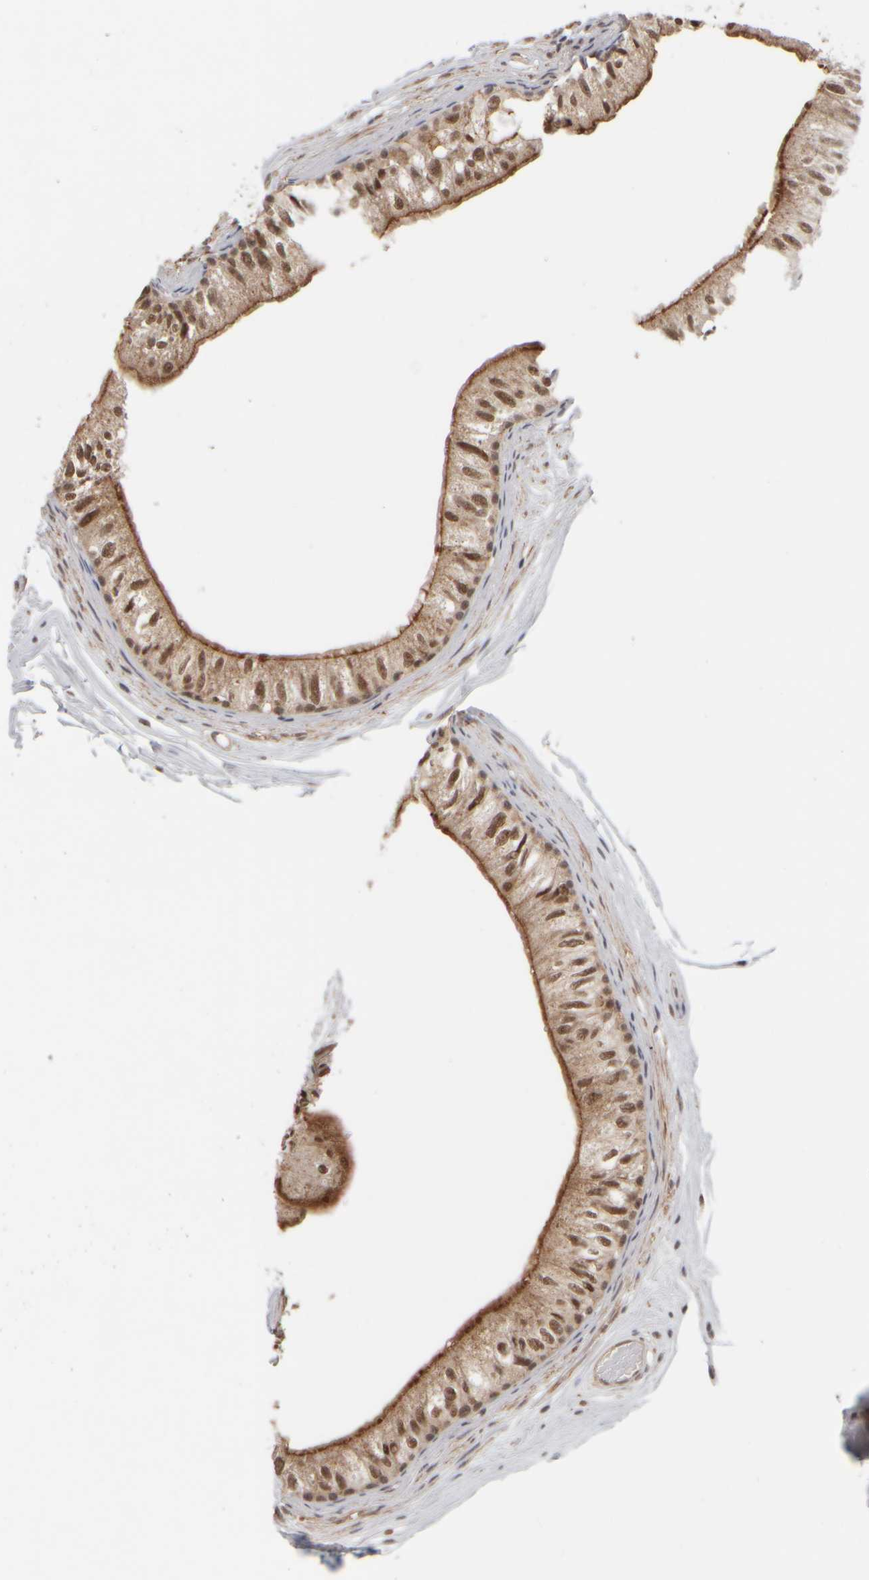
{"staining": {"intensity": "moderate", "quantity": ">75%", "location": "cytoplasmic/membranous,nuclear"}, "tissue": "epididymis", "cell_type": "Glandular cells", "image_type": "normal", "snomed": [{"axis": "morphology", "description": "Normal tissue, NOS"}, {"axis": "topography", "description": "Epididymis"}], "caption": "Epididymis stained with immunohistochemistry displays moderate cytoplasmic/membranous,nuclear staining in about >75% of glandular cells. Using DAB (3,3'-diaminobenzidine) (brown) and hematoxylin (blue) stains, captured at high magnification using brightfield microscopy.", "gene": "SYNRG", "patient": {"sex": "male", "age": 79}}